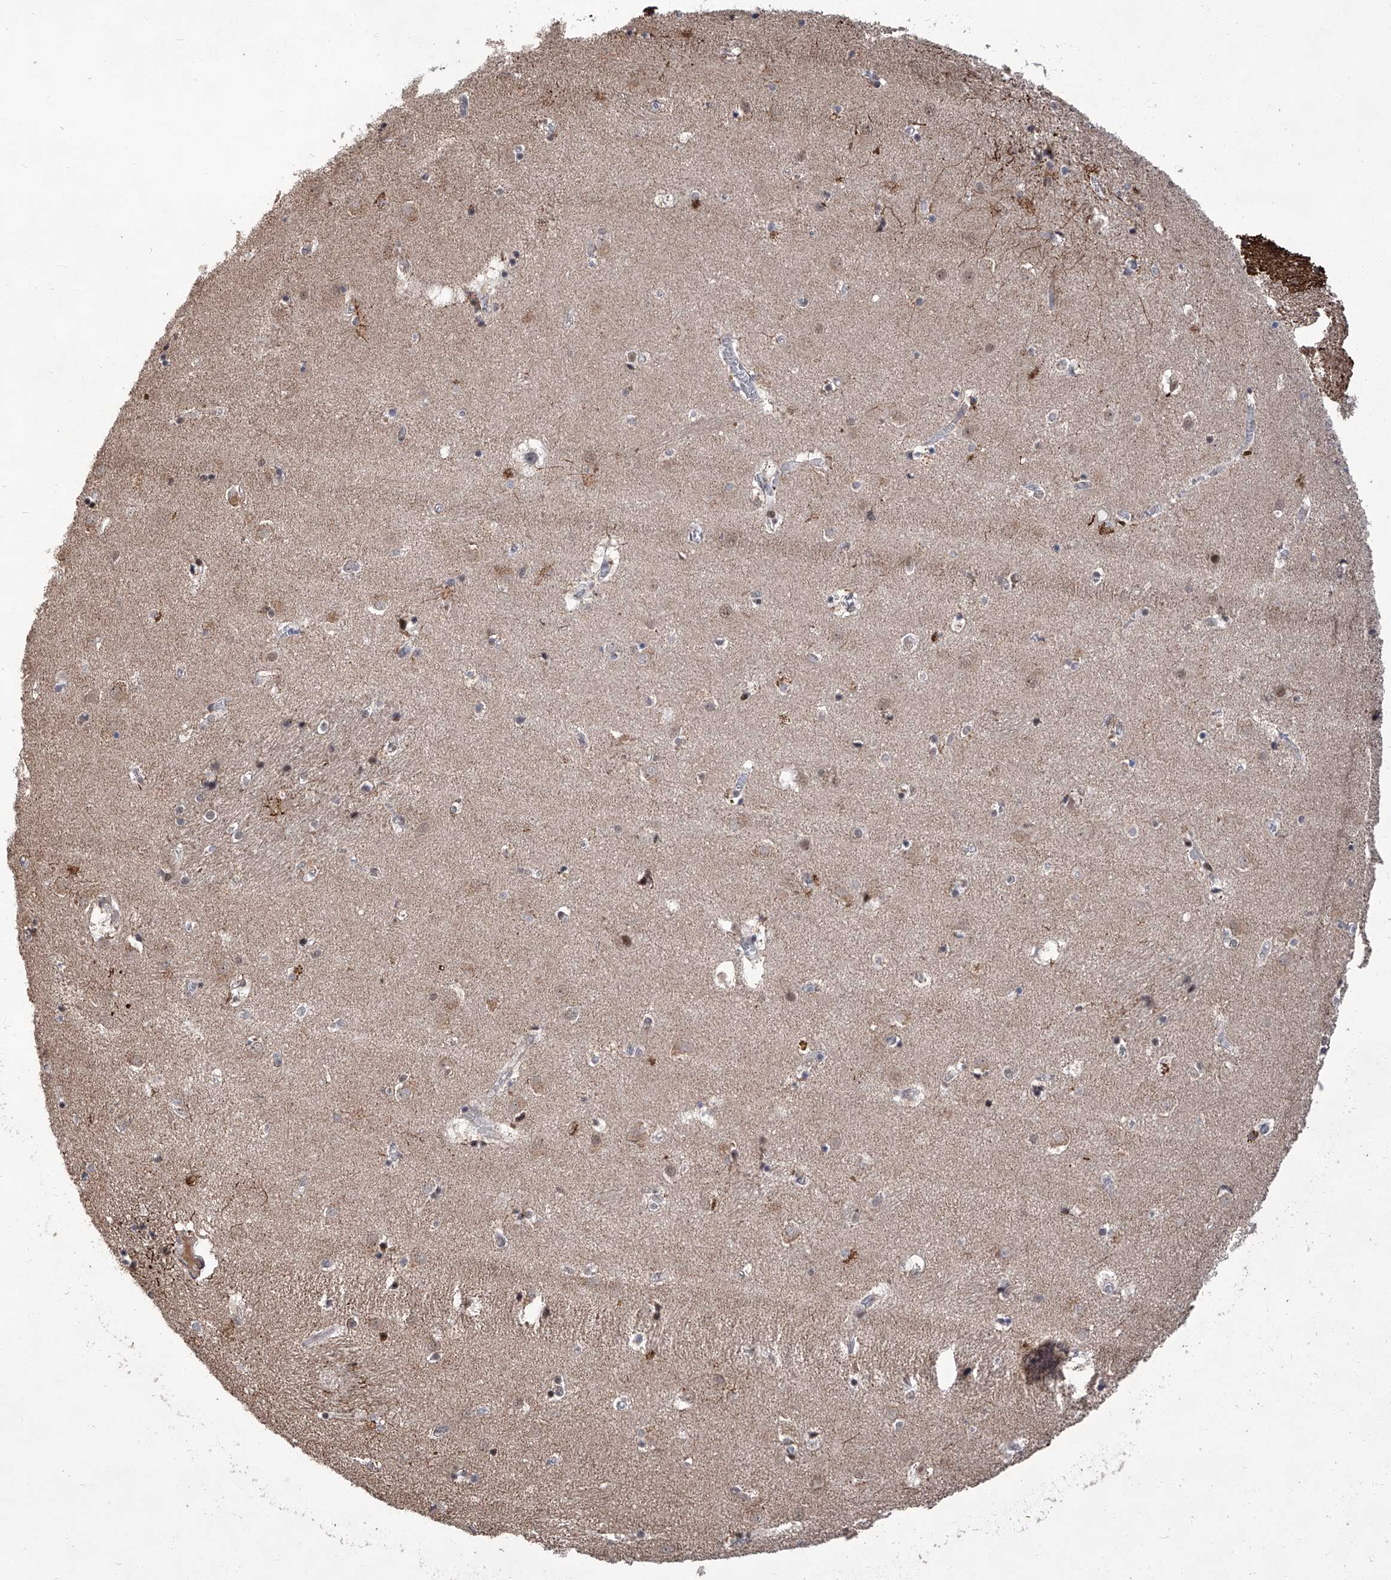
{"staining": {"intensity": "weak", "quantity": "<25%", "location": "cytoplasmic/membranous"}, "tissue": "caudate", "cell_type": "Glial cells", "image_type": "normal", "snomed": [{"axis": "morphology", "description": "Normal tissue, NOS"}, {"axis": "topography", "description": "Lateral ventricle wall"}], "caption": "An immunohistochemistry image of benign caudate is shown. There is no staining in glial cells of caudate.", "gene": "FARP2", "patient": {"sex": "male", "age": 70}}